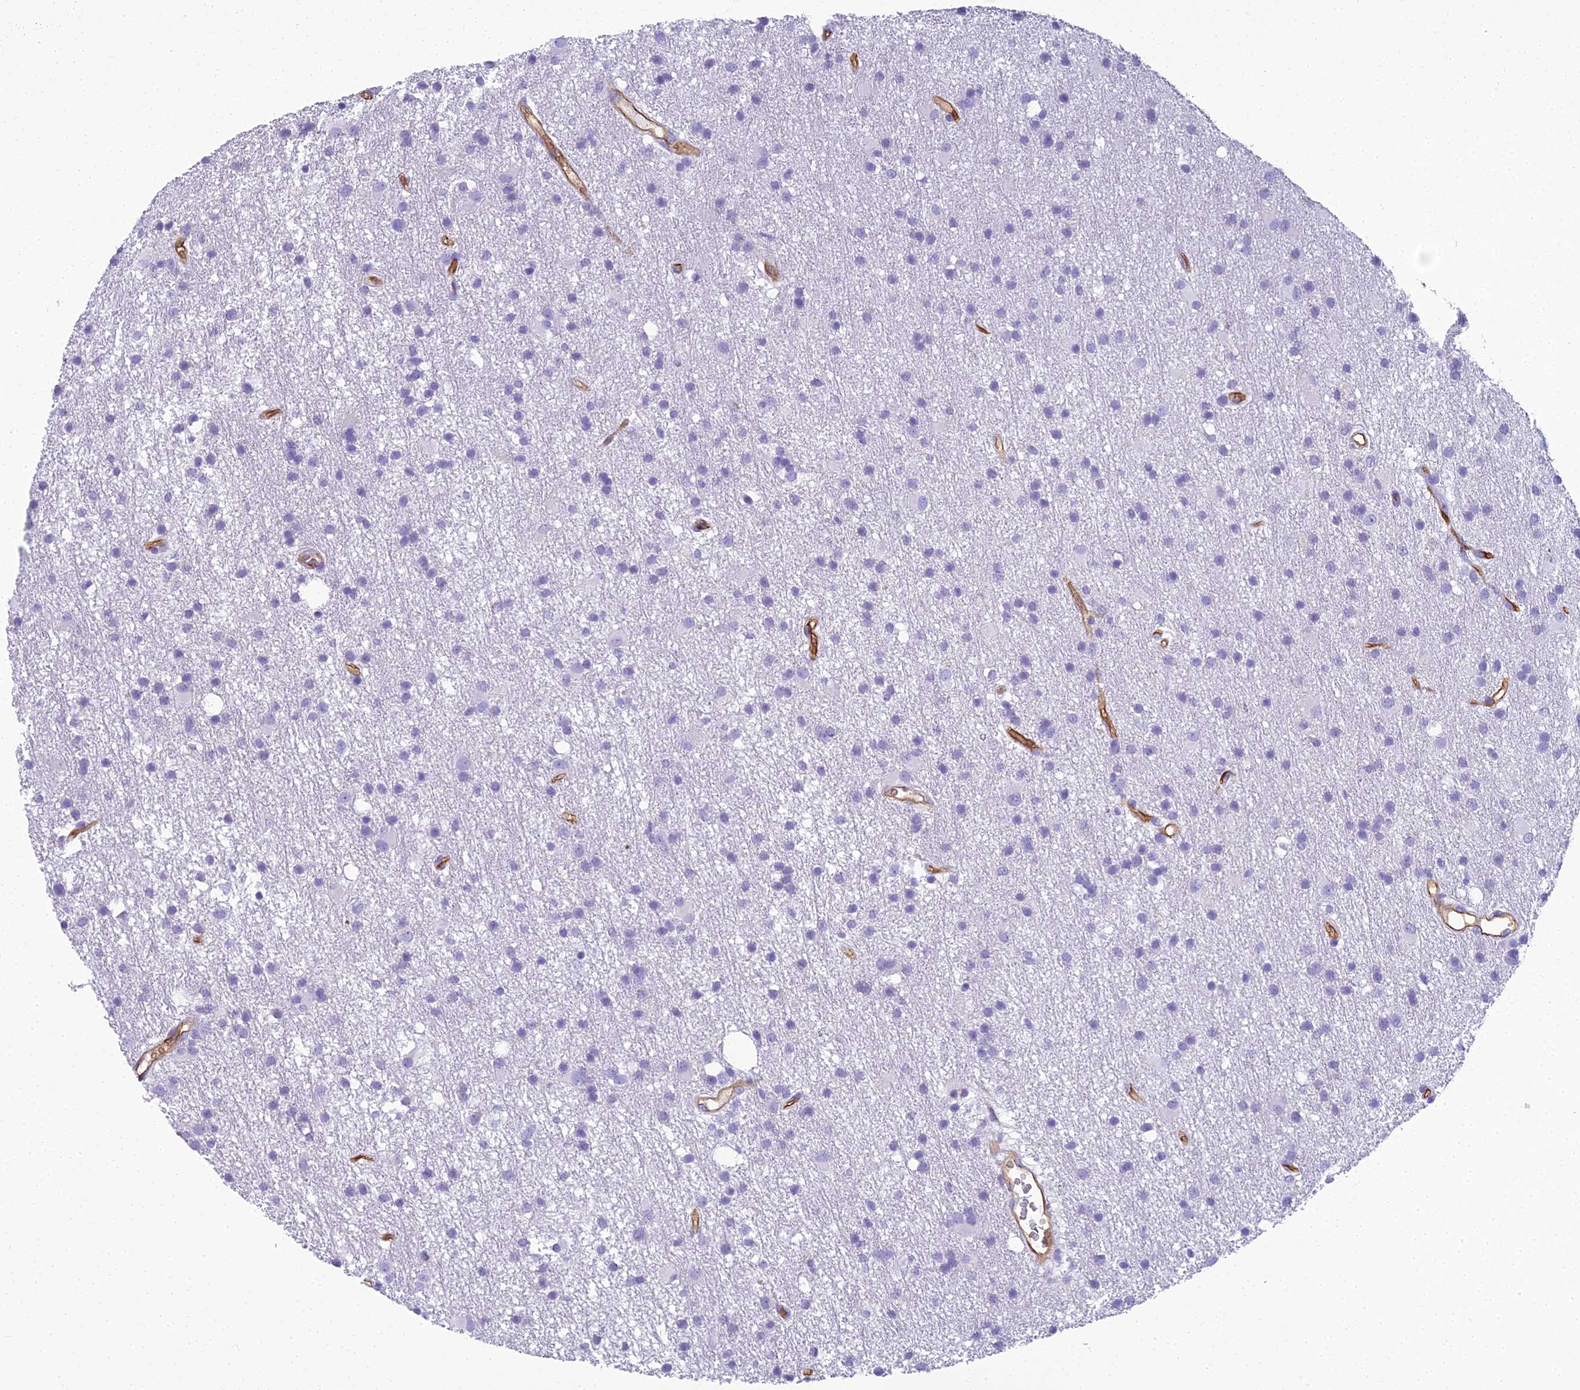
{"staining": {"intensity": "negative", "quantity": "none", "location": "none"}, "tissue": "glioma", "cell_type": "Tumor cells", "image_type": "cancer", "snomed": [{"axis": "morphology", "description": "Glioma, malignant, High grade"}, {"axis": "topography", "description": "Brain"}], "caption": "IHC micrograph of neoplastic tissue: human glioma stained with DAB exhibits no significant protein positivity in tumor cells. Nuclei are stained in blue.", "gene": "NINJ1", "patient": {"sex": "male", "age": 77}}